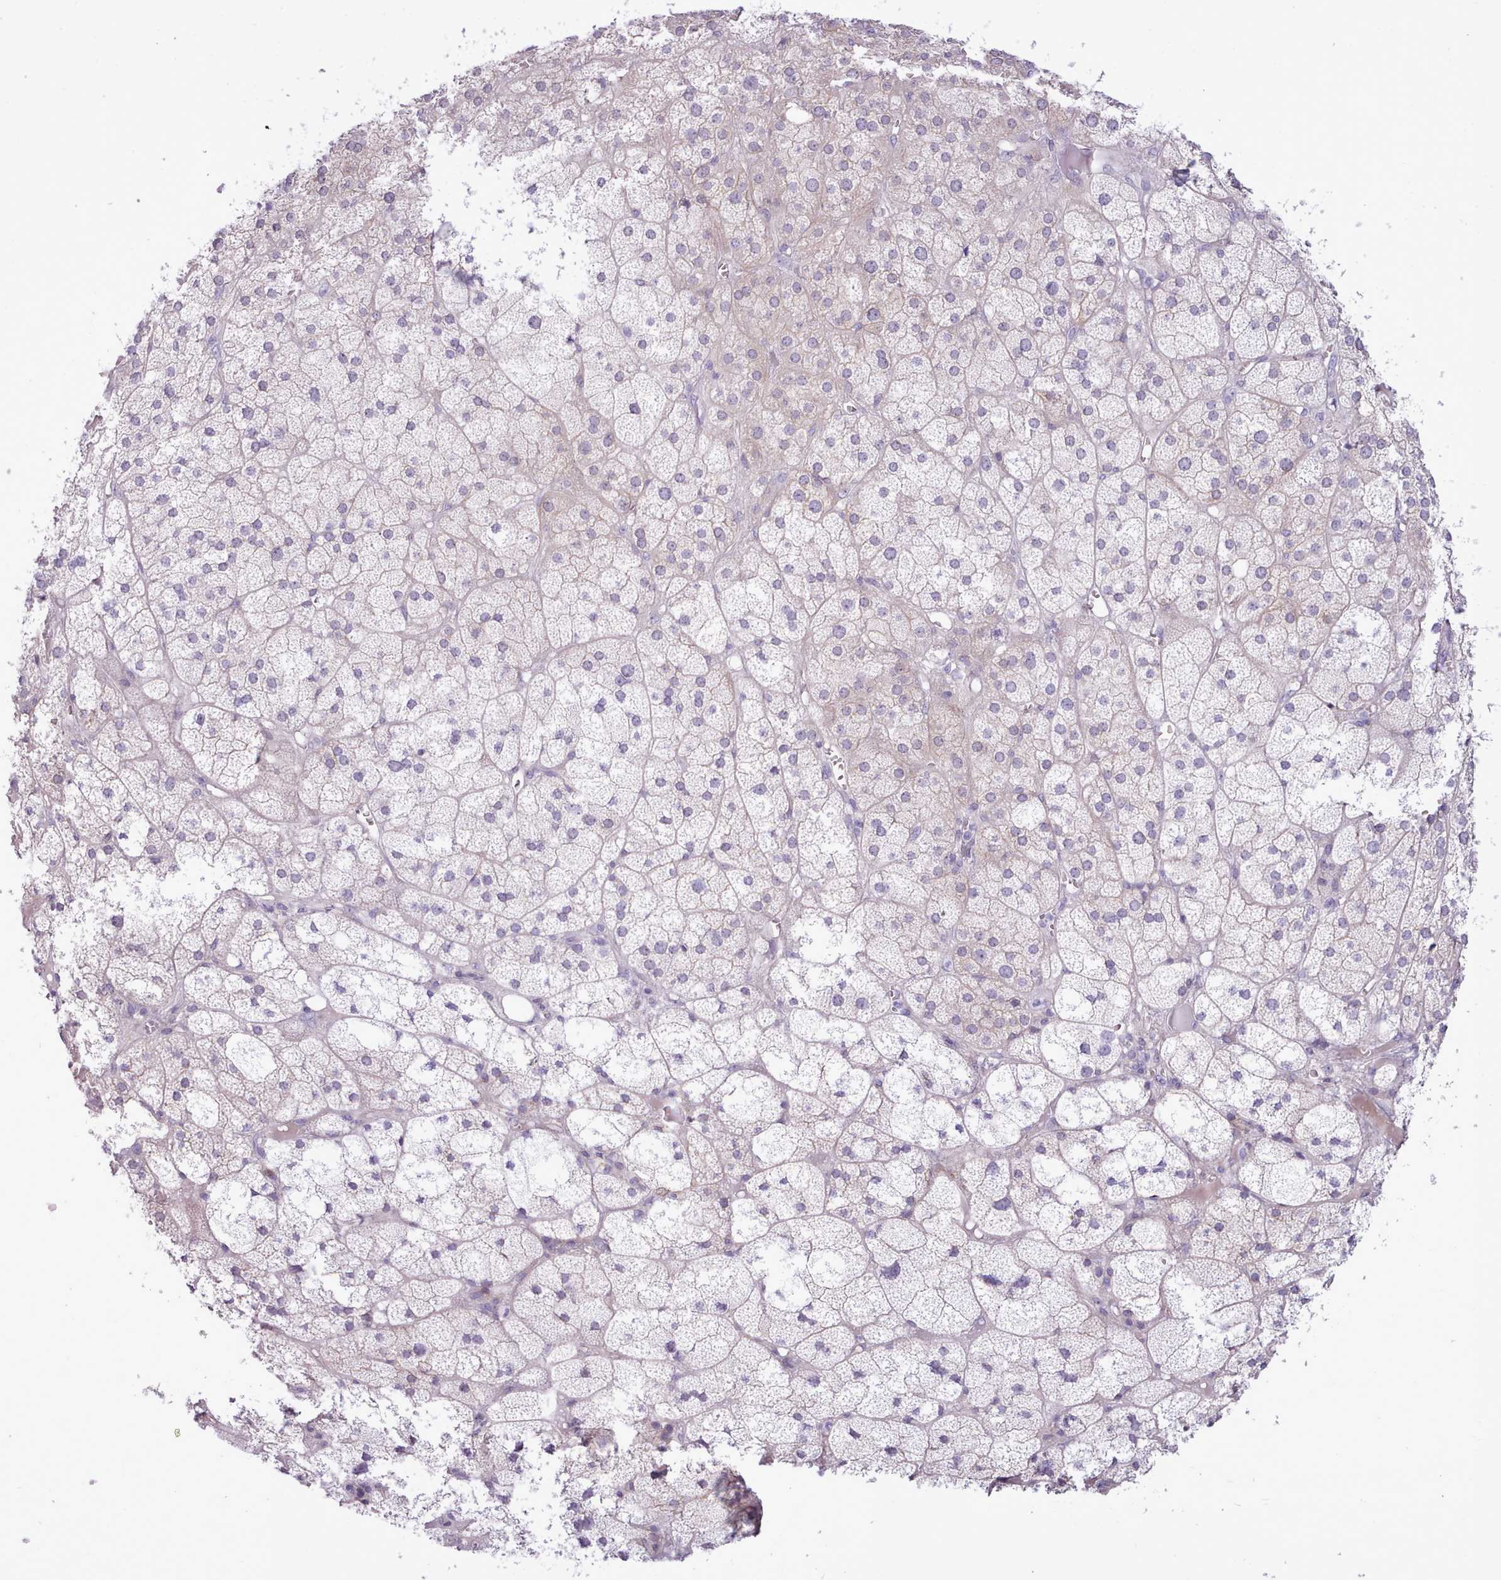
{"staining": {"intensity": "negative", "quantity": "none", "location": "none"}, "tissue": "adrenal gland", "cell_type": "Glandular cells", "image_type": "normal", "snomed": [{"axis": "morphology", "description": "Normal tissue, NOS"}, {"axis": "topography", "description": "Adrenal gland"}], "caption": "DAB immunohistochemical staining of unremarkable human adrenal gland displays no significant positivity in glandular cells. (DAB immunohistochemistry (IHC) with hematoxylin counter stain).", "gene": "CYP2A13", "patient": {"sex": "female", "age": 61}}